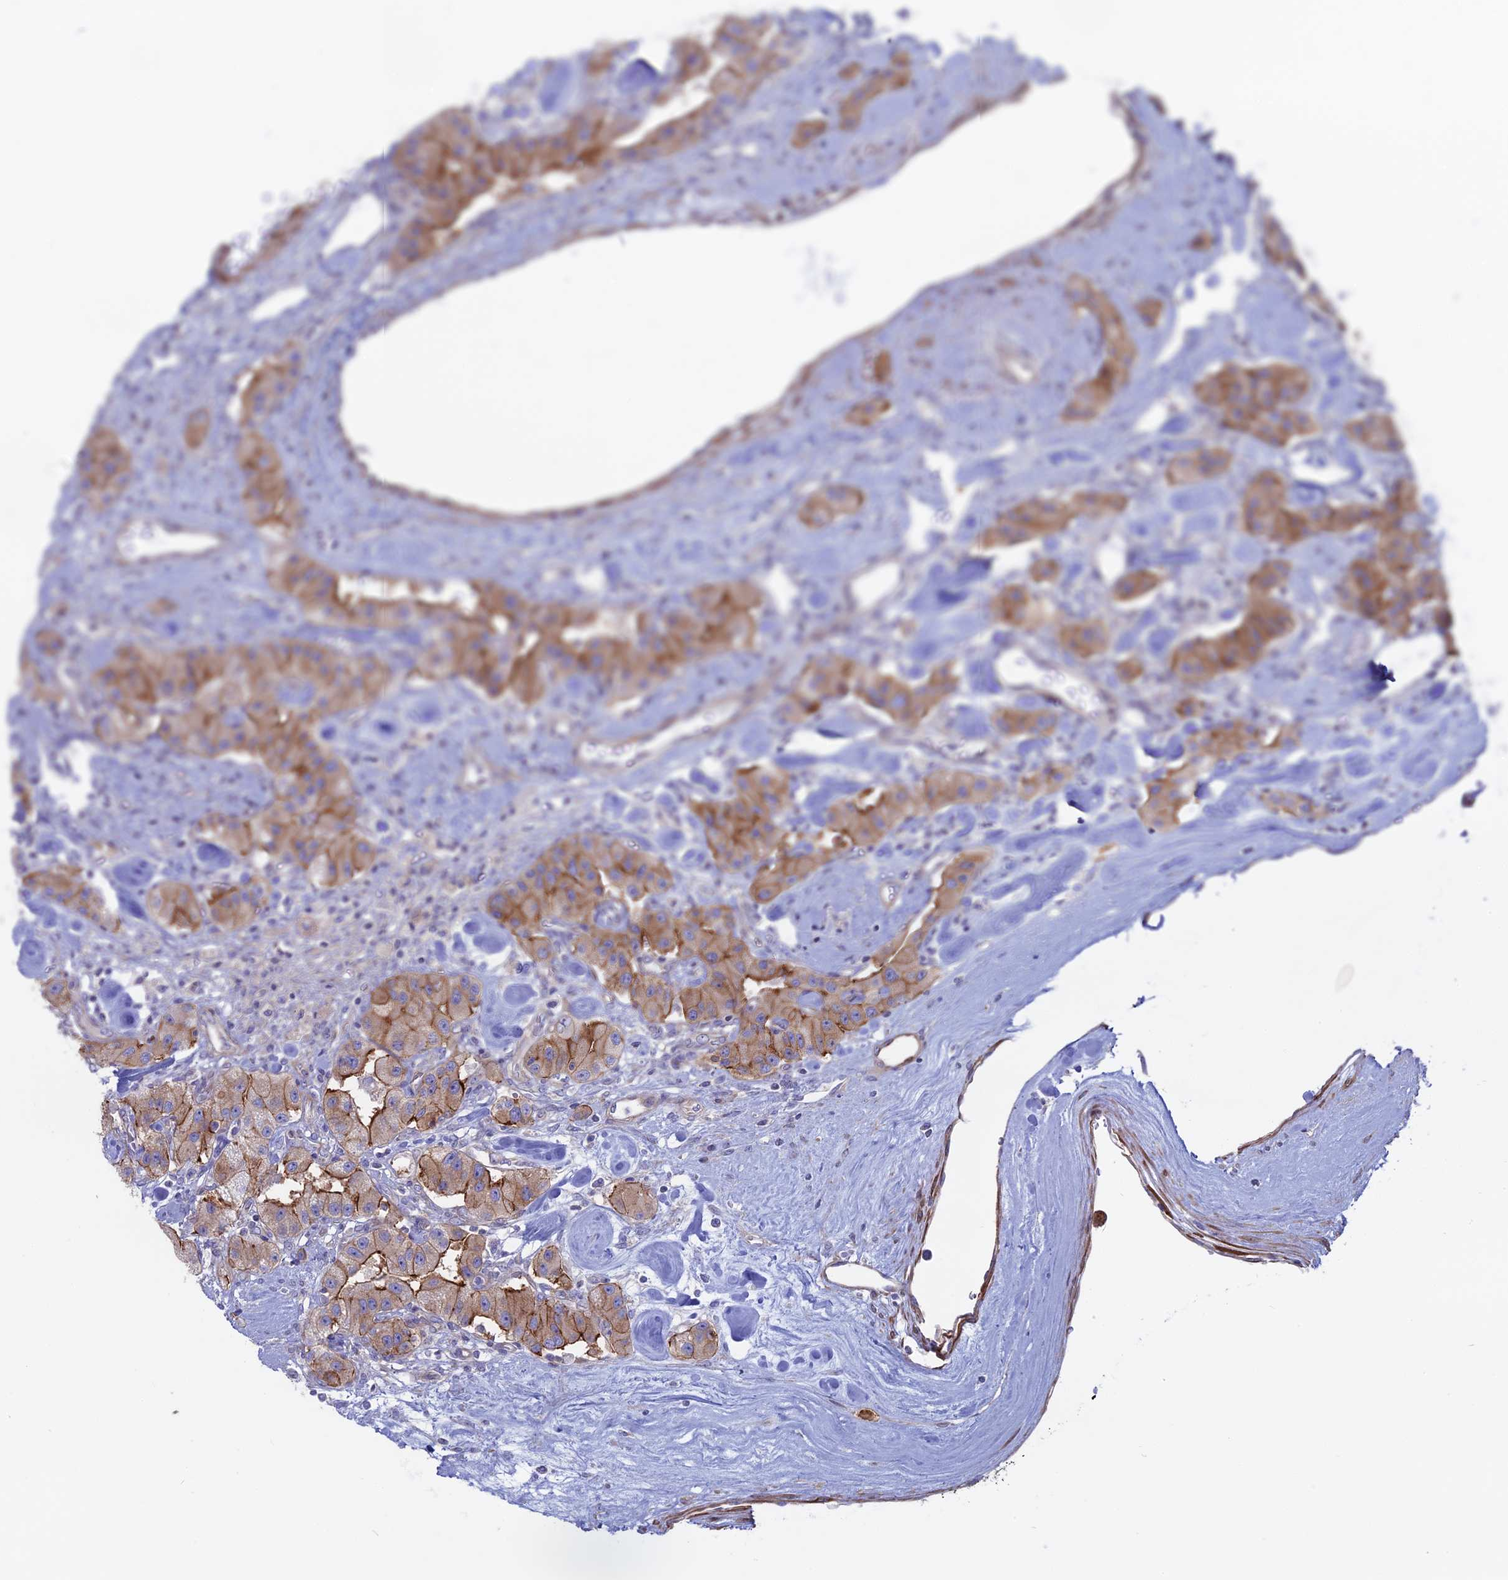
{"staining": {"intensity": "moderate", "quantity": "25%-75%", "location": "cytoplasmic/membranous"}, "tissue": "carcinoid", "cell_type": "Tumor cells", "image_type": "cancer", "snomed": [{"axis": "morphology", "description": "Carcinoid, malignant, NOS"}, {"axis": "topography", "description": "Pancreas"}], "caption": "A brown stain shows moderate cytoplasmic/membranous expression of a protein in human carcinoid (malignant) tumor cells.", "gene": "MYO5B", "patient": {"sex": "male", "age": 41}}